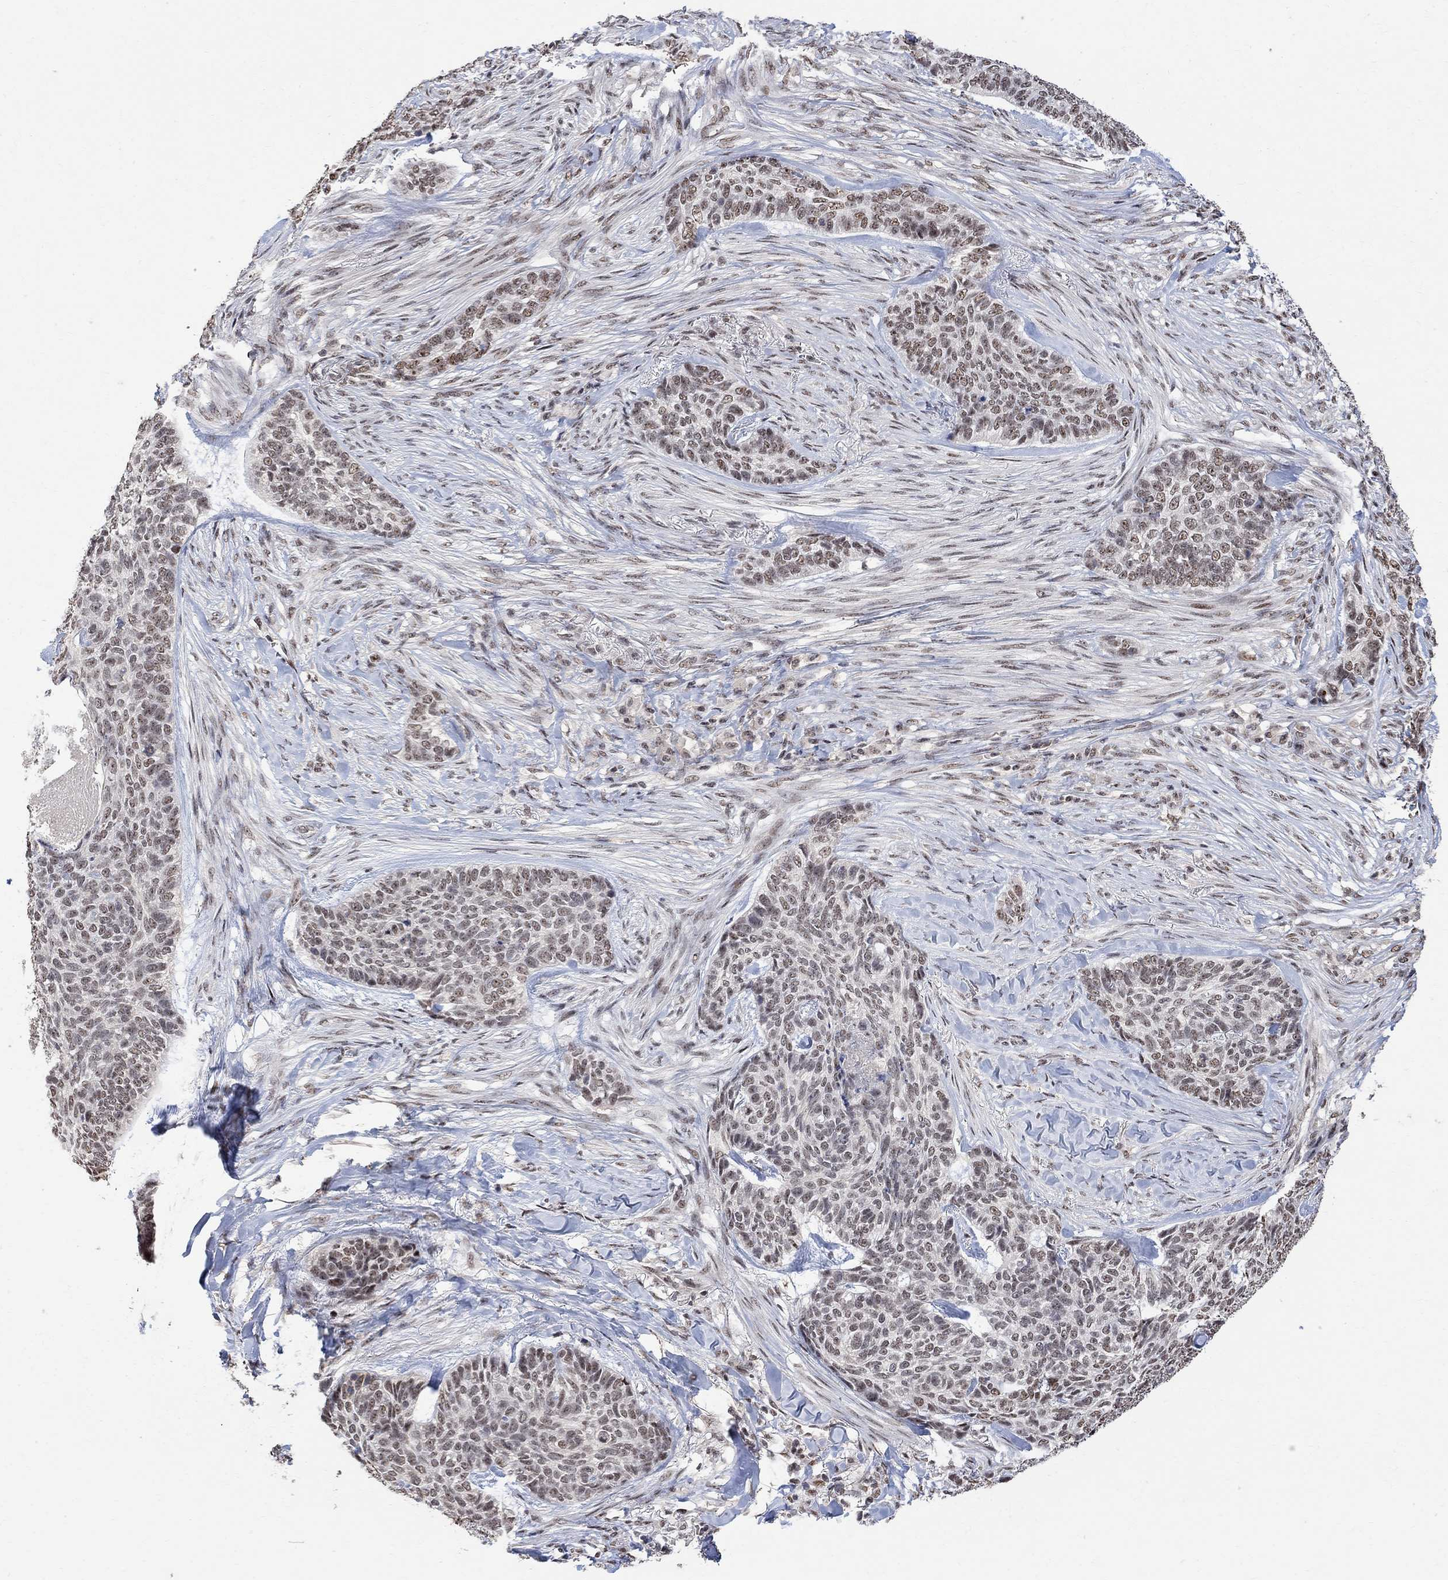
{"staining": {"intensity": "weak", "quantity": ">75%", "location": "nuclear"}, "tissue": "skin cancer", "cell_type": "Tumor cells", "image_type": "cancer", "snomed": [{"axis": "morphology", "description": "Basal cell carcinoma"}, {"axis": "topography", "description": "Skin"}], "caption": "Approximately >75% of tumor cells in human skin basal cell carcinoma show weak nuclear protein staining as visualized by brown immunohistochemical staining.", "gene": "E4F1", "patient": {"sex": "female", "age": 69}}